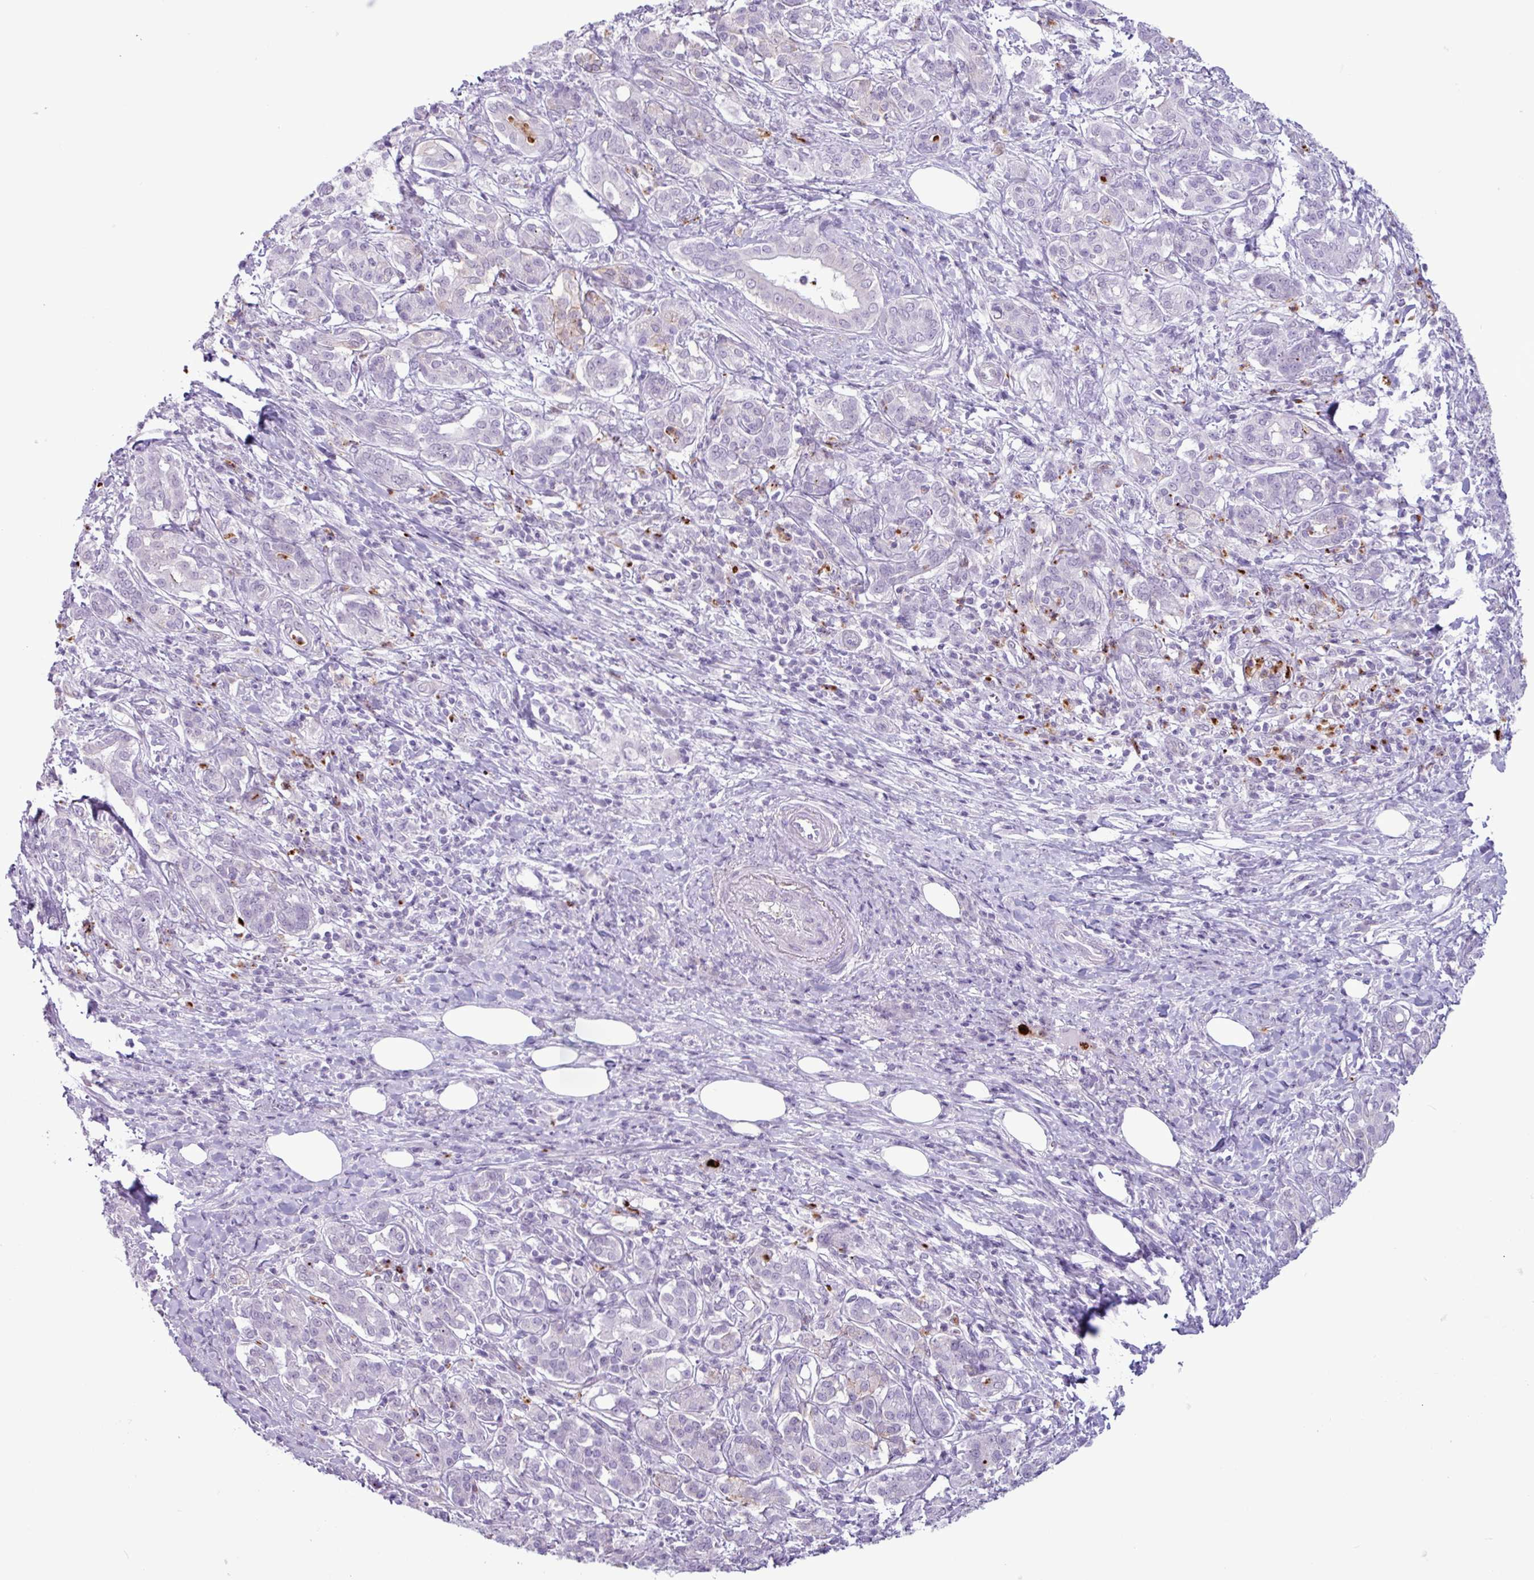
{"staining": {"intensity": "negative", "quantity": "none", "location": "none"}, "tissue": "pancreatic cancer", "cell_type": "Tumor cells", "image_type": "cancer", "snomed": [{"axis": "morphology", "description": "Adenocarcinoma, NOS"}, {"axis": "topography", "description": "Pancreas"}], "caption": "Immunohistochemistry (IHC) photomicrograph of adenocarcinoma (pancreatic) stained for a protein (brown), which exhibits no expression in tumor cells. (IHC, brightfield microscopy, high magnification).", "gene": "TMEM178A", "patient": {"sex": "male", "age": 63}}